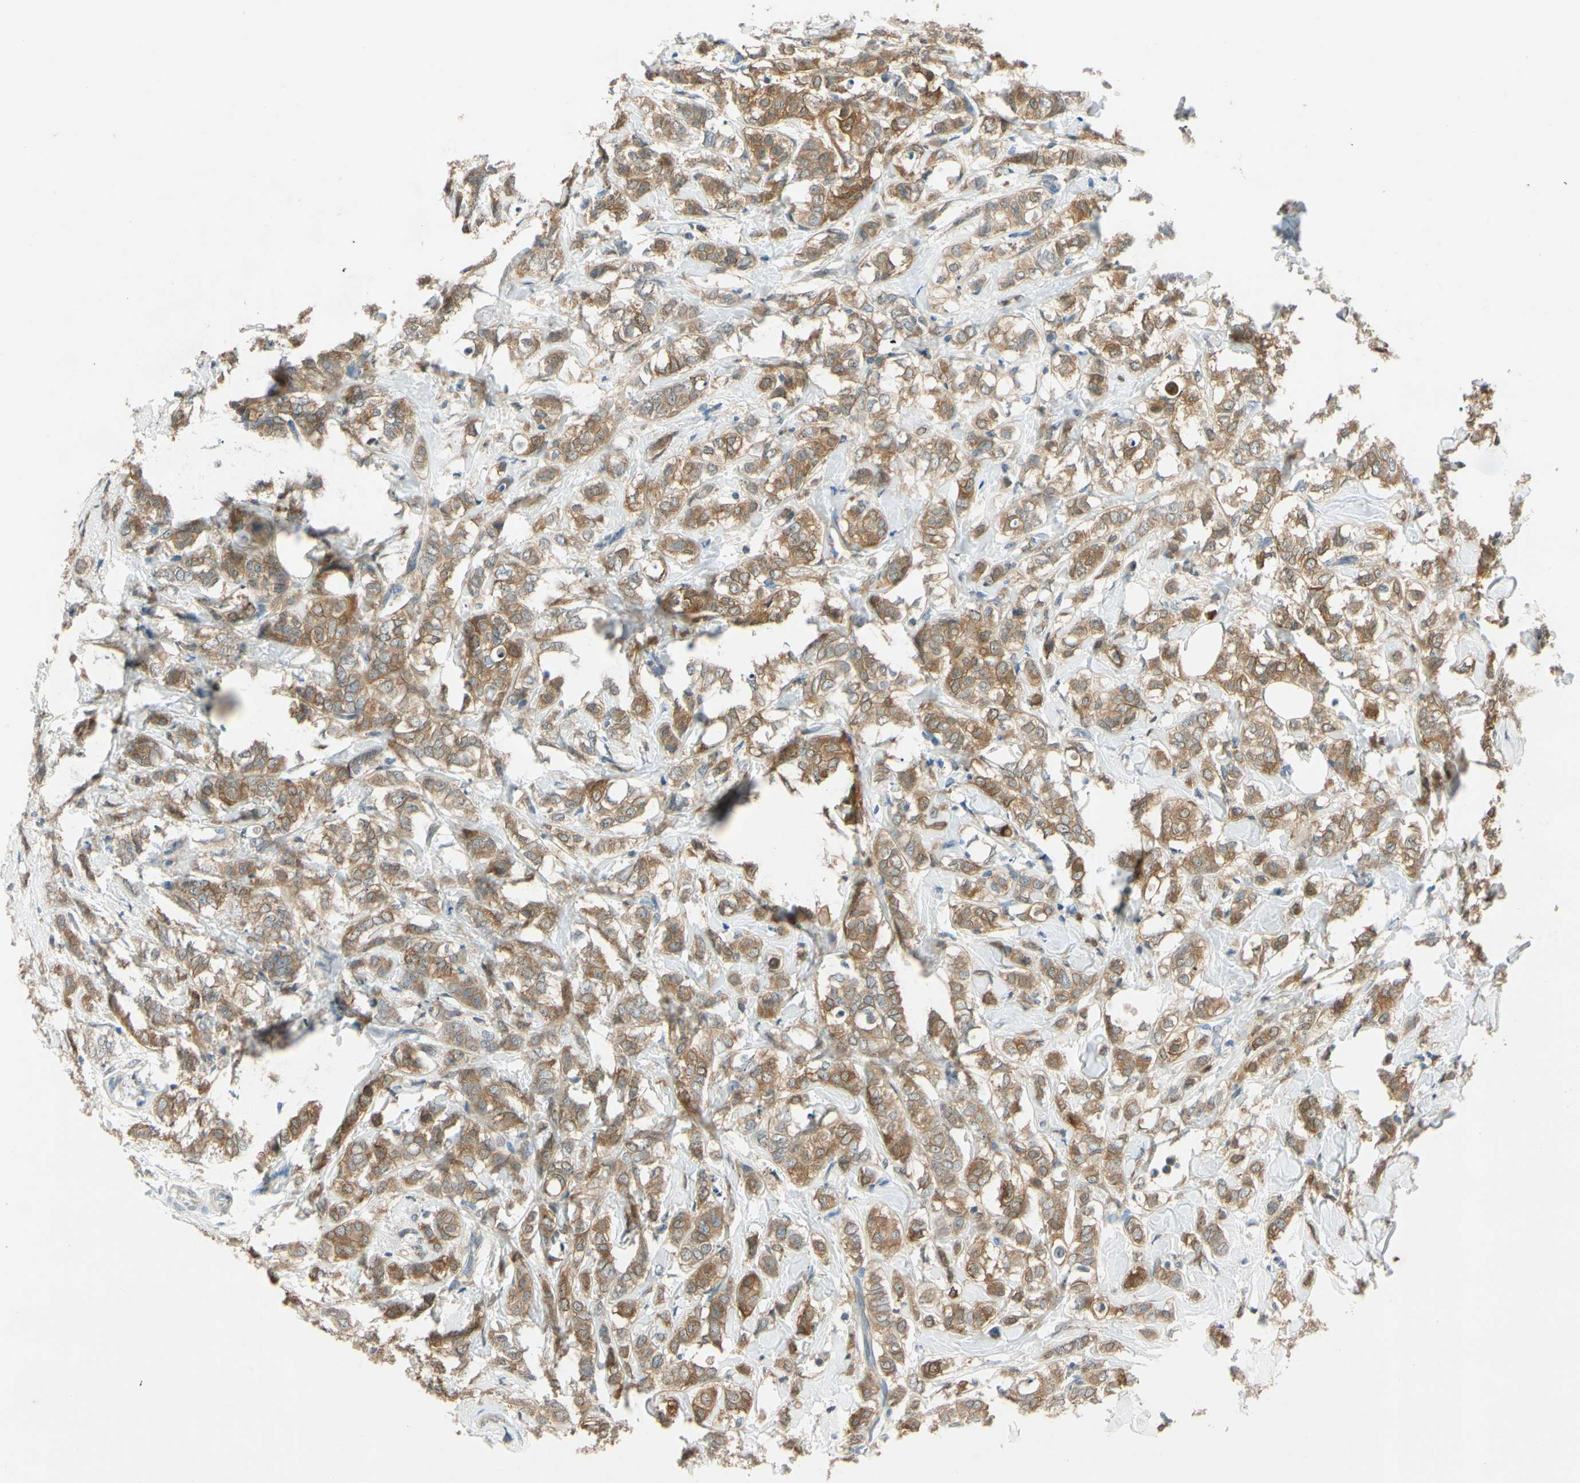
{"staining": {"intensity": "moderate", "quantity": ">75%", "location": "cytoplasmic/membranous"}, "tissue": "breast cancer", "cell_type": "Tumor cells", "image_type": "cancer", "snomed": [{"axis": "morphology", "description": "Lobular carcinoma"}, {"axis": "topography", "description": "Breast"}], "caption": "A histopathology image showing moderate cytoplasmic/membranous positivity in about >75% of tumor cells in breast cancer (lobular carcinoma), as visualized by brown immunohistochemical staining.", "gene": "WIPI1", "patient": {"sex": "female", "age": 60}}